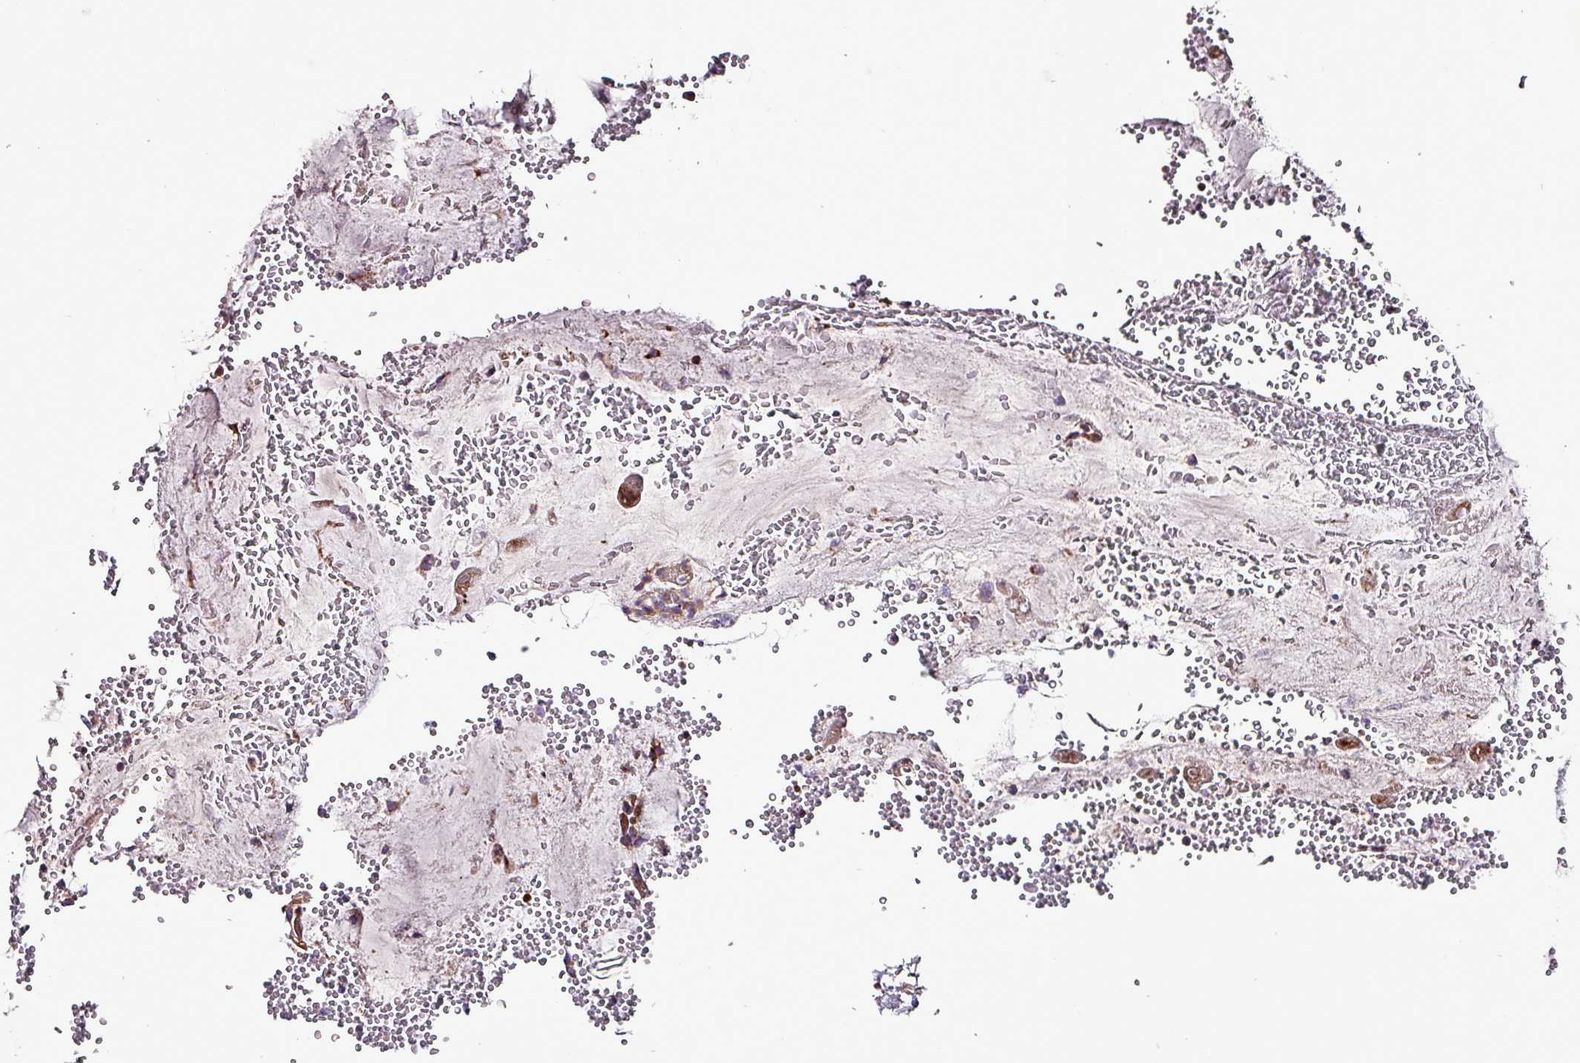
{"staining": {"intensity": "moderate", "quantity": ">75%", "location": "cytoplasmic/membranous"}, "tissue": "stomach", "cell_type": "Glandular cells", "image_type": "normal", "snomed": [{"axis": "morphology", "description": "Normal tissue, NOS"}, {"axis": "topography", "description": "Stomach, upper"}], "caption": "Immunohistochemistry image of benign stomach stained for a protein (brown), which shows medium levels of moderate cytoplasmic/membranous positivity in about >75% of glandular cells.", "gene": "VAMP4", "patient": {"sex": "male", "age": 52}}